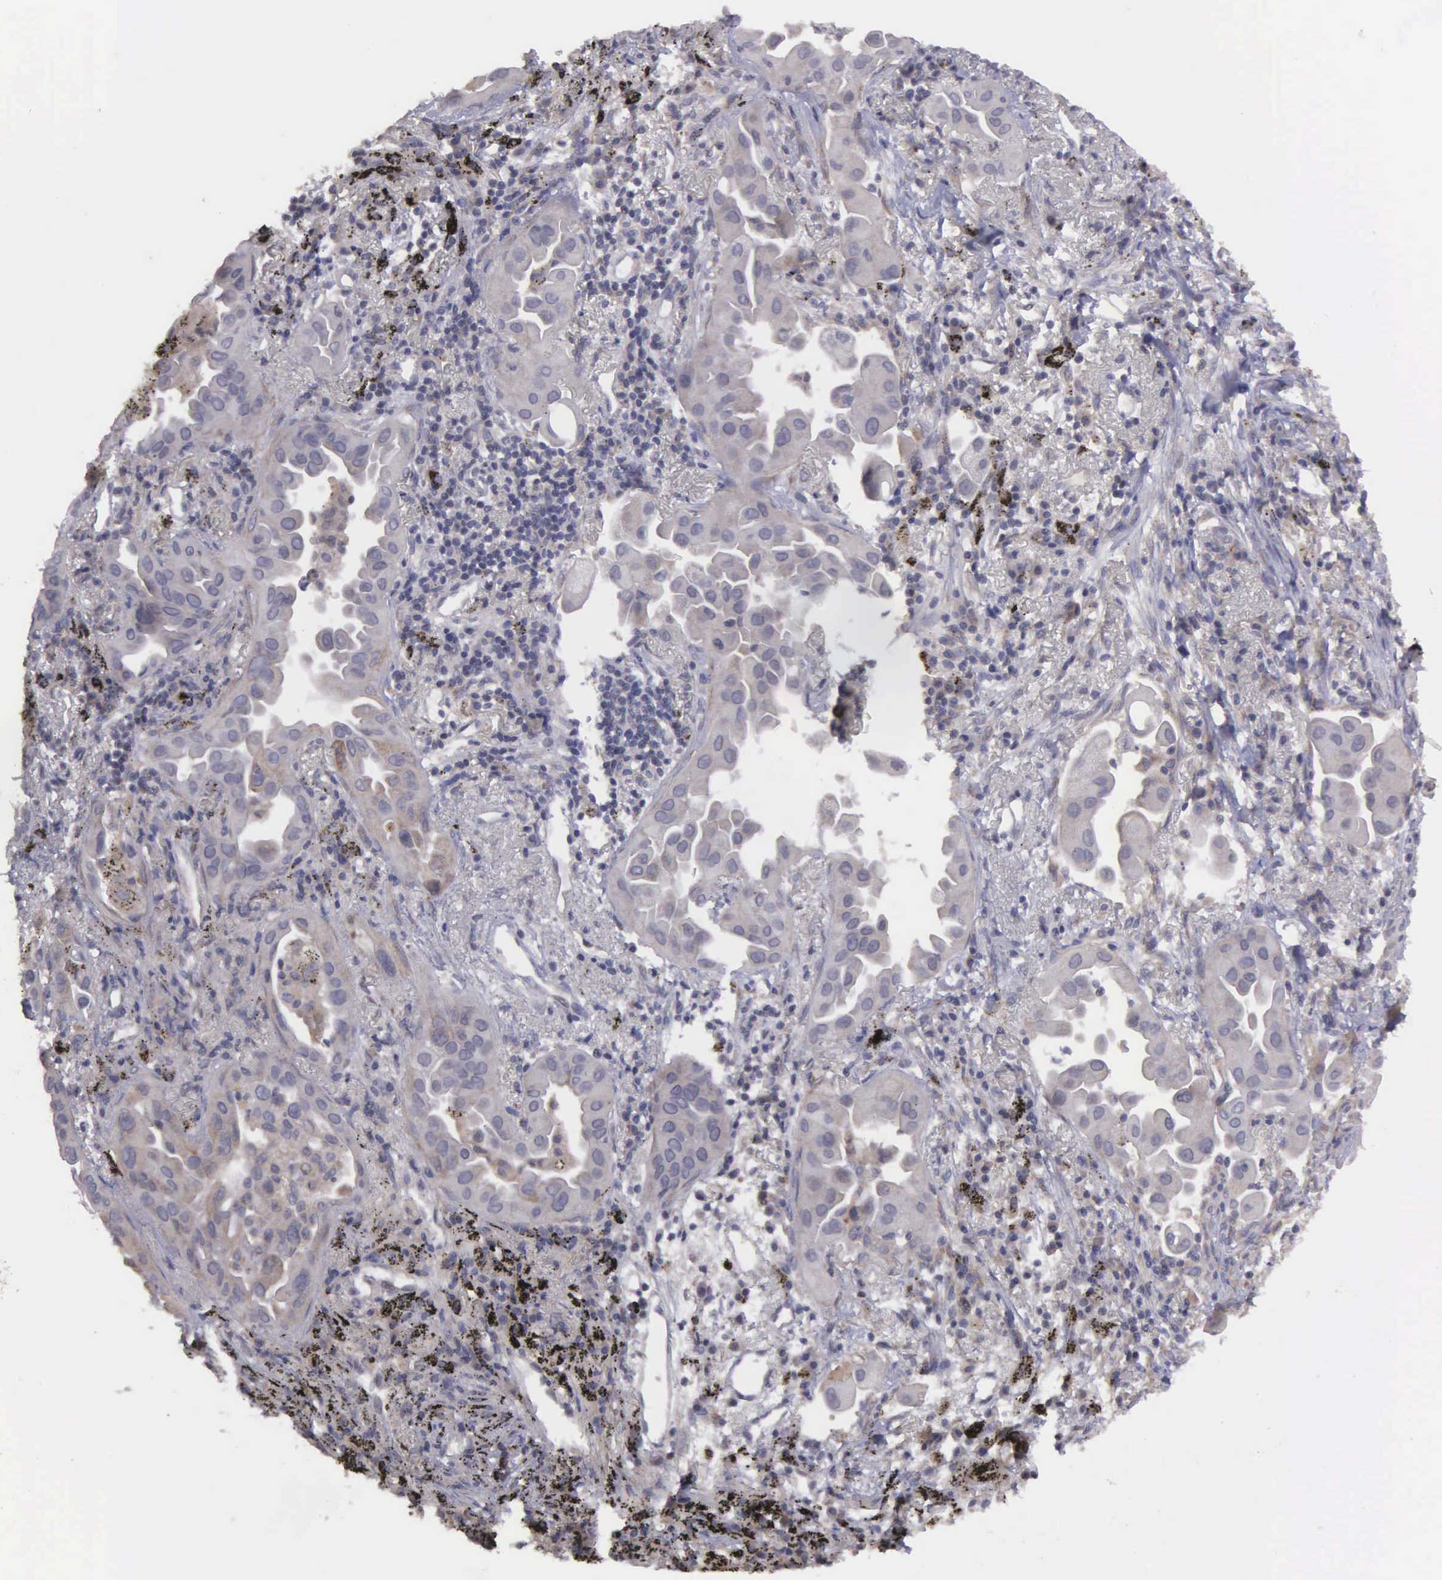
{"staining": {"intensity": "weak", "quantity": ">75%", "location": "cytoplasmic/membranous"}, "tissue": "lung cancer", "cell_type": "Tumor cells", "image_type": "cancer", "snomed": [{"axis": "morphology", "description": "Adenocarcinoma, NOS"}, {"axis": "topography", "description": "Lung"}], "caption": "Protein positivity by immunohistochemistry displays weak cytoplasmic/membranous positivity in about >75% of tumor cells in lung adenocarcinoma.", "gene": "RTL10", "patient": {"sex": "male", "age": 68}}